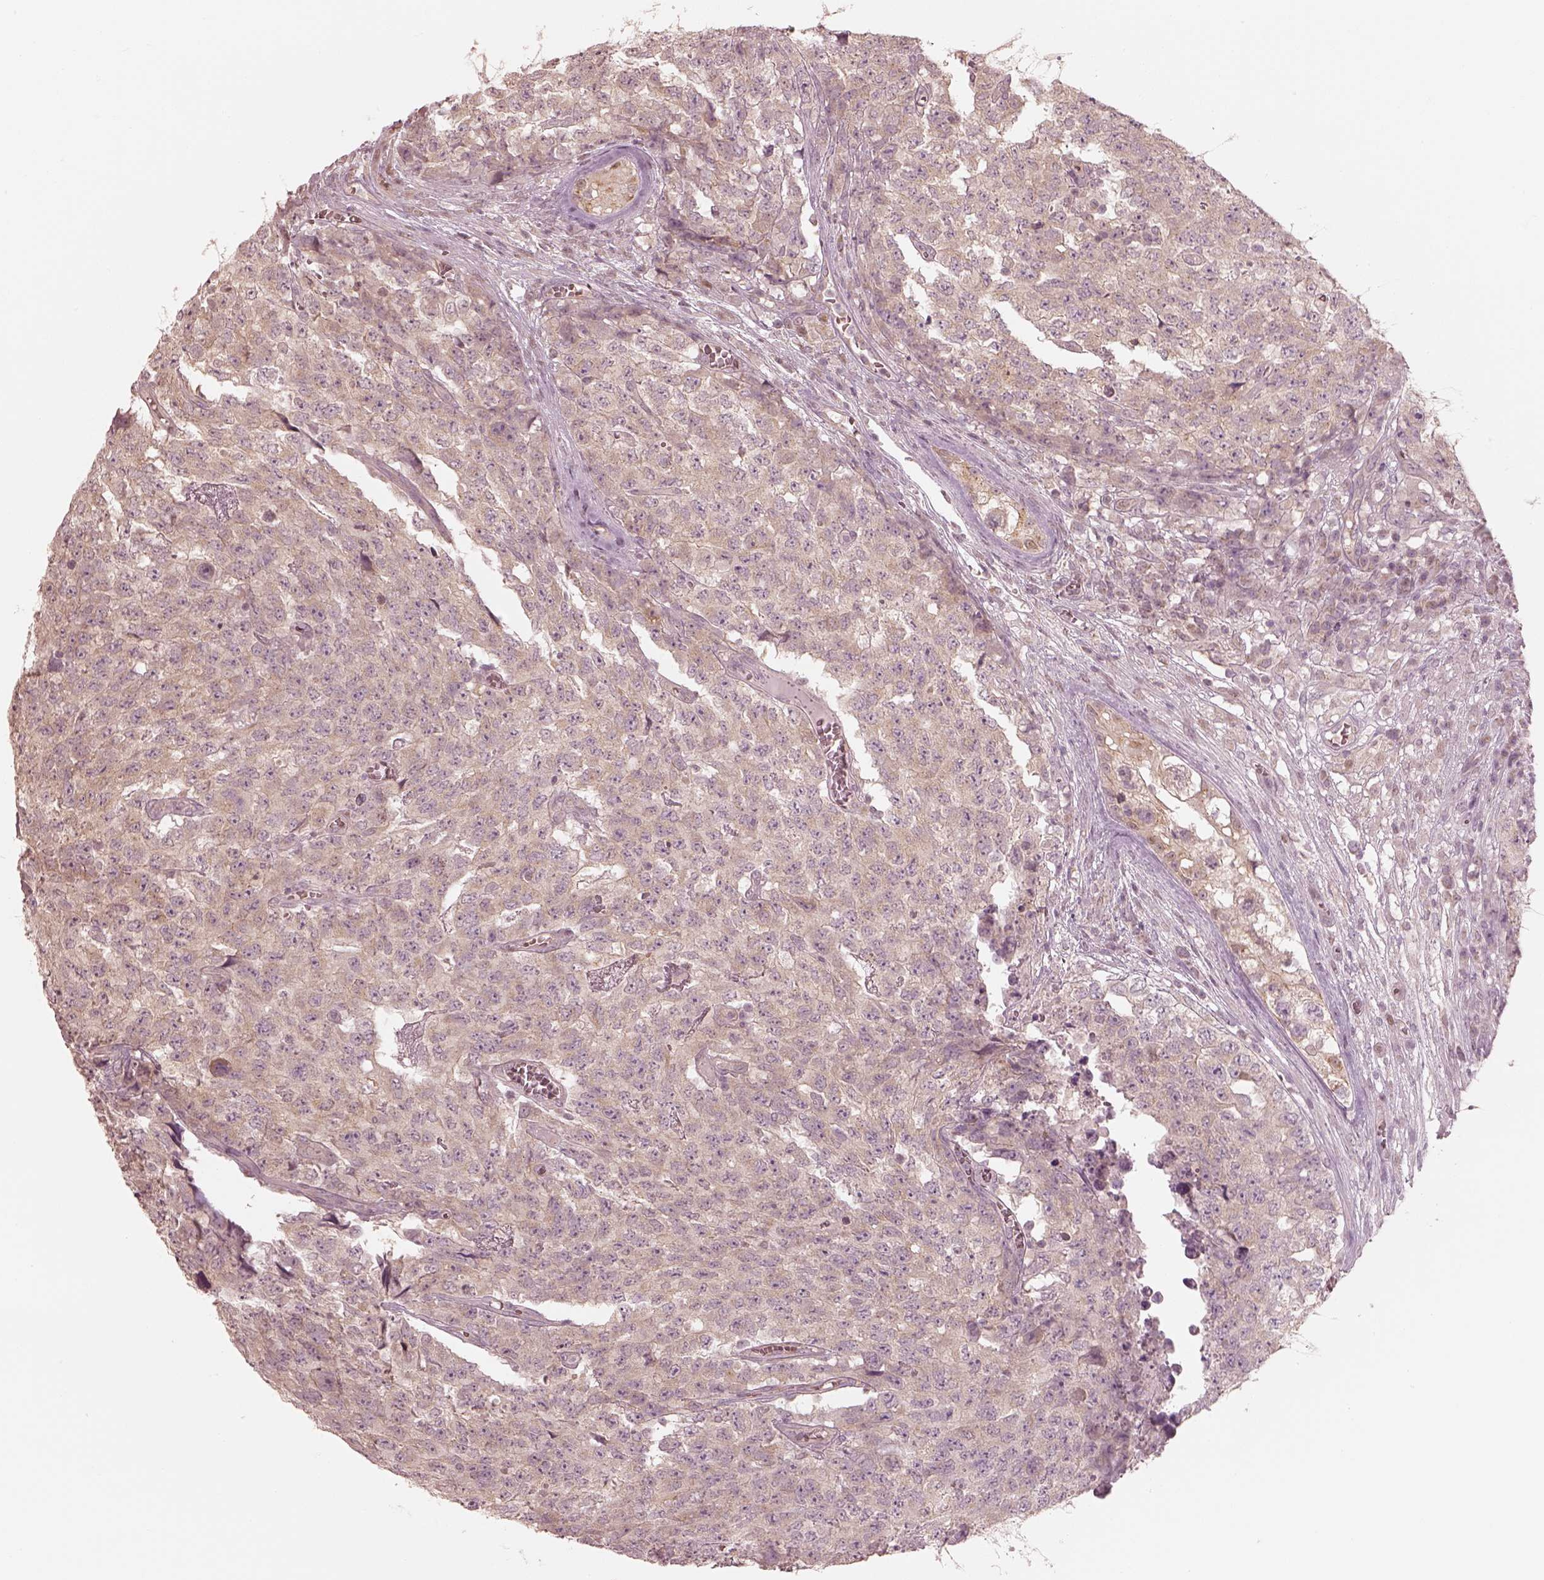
{"staining": {"intensity": "weak", "quantity": "25%-75%", "location": "cytoplasmic/membranous"}, "tissue": "testis cancer", "cell_type": "Tumor cells", "image_type": "cancer", "snomed": [{"axis": "morphology", "description": "Carcinoma, Embryonal, NOS"}, {"axis": "topography", "description": "Testis"}], "caption": "Immunohistochemistry (IHC) photomicrograph of human embryonal carcinoma (testis) stained for a protein (brown), which demonstrates low levels of weak cytoplasmic/membranous staining in approximately 25%-75% of tumor cells.", "gene": "IQCB1", "patient": {"sex": "male", "age": 23}}